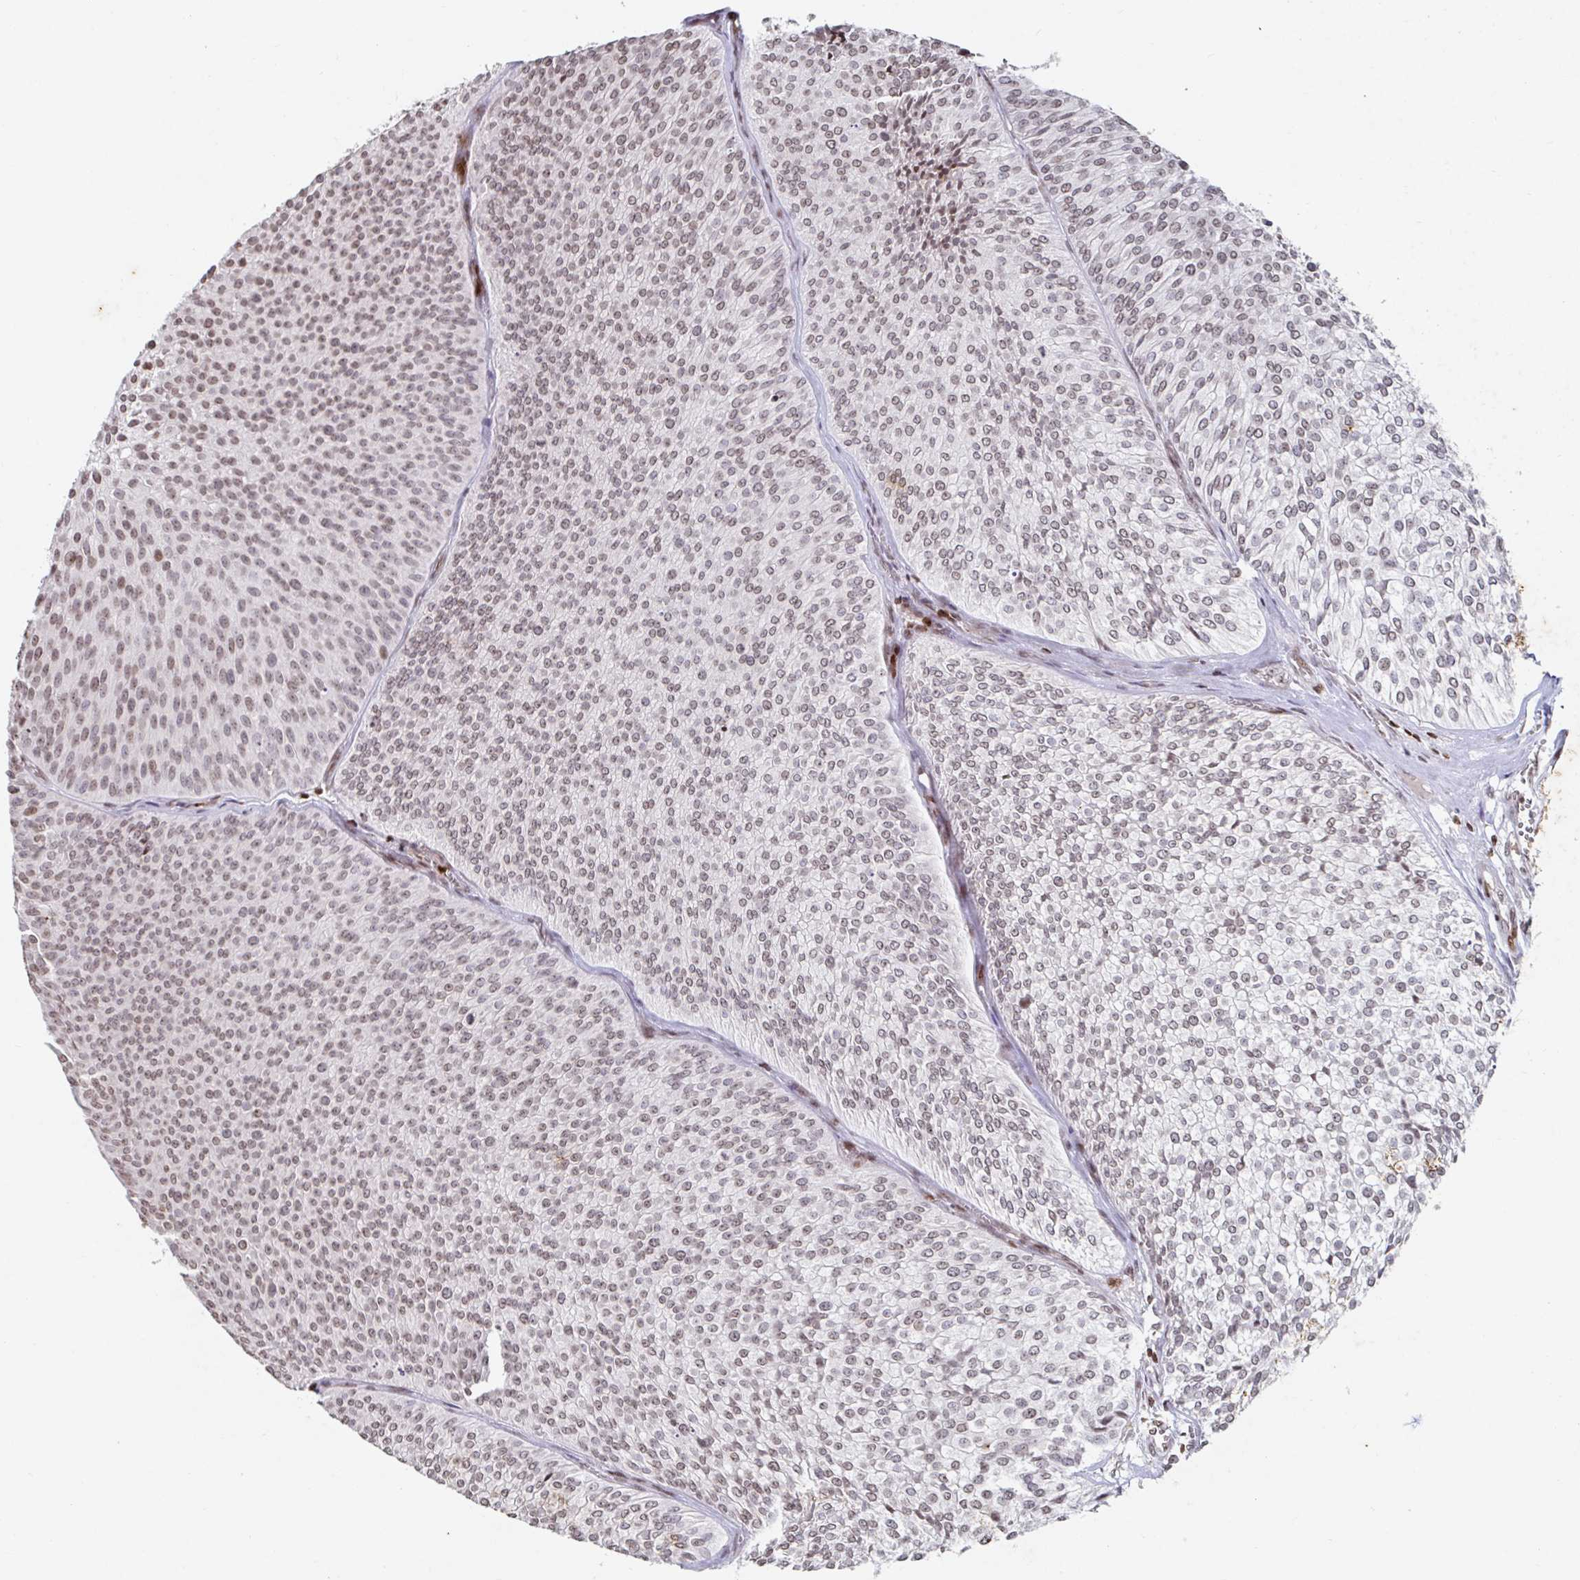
{"staining": {"intensity": "moderate", "quantity": ">75%", "location": "nuclear"}, "tissue": "urothelial cancer", "cell_type": "Tumor cells", "image_type": "cancer", "snomed": [{"axis": "morphology", "description": "Urothelial carcinoma, Low grade"}, {"axis": "topography", "description": "Urinary bladder"}], "caption": "Immunohistochemistry (IHC) (DAB) staining of human low-grade urothelial carcinoma displays moderate nuclear protein positivity in approximately >75% of tumor cells.", "gene": "C19orf53", "patient": {"sex": "male", "age": 91}}